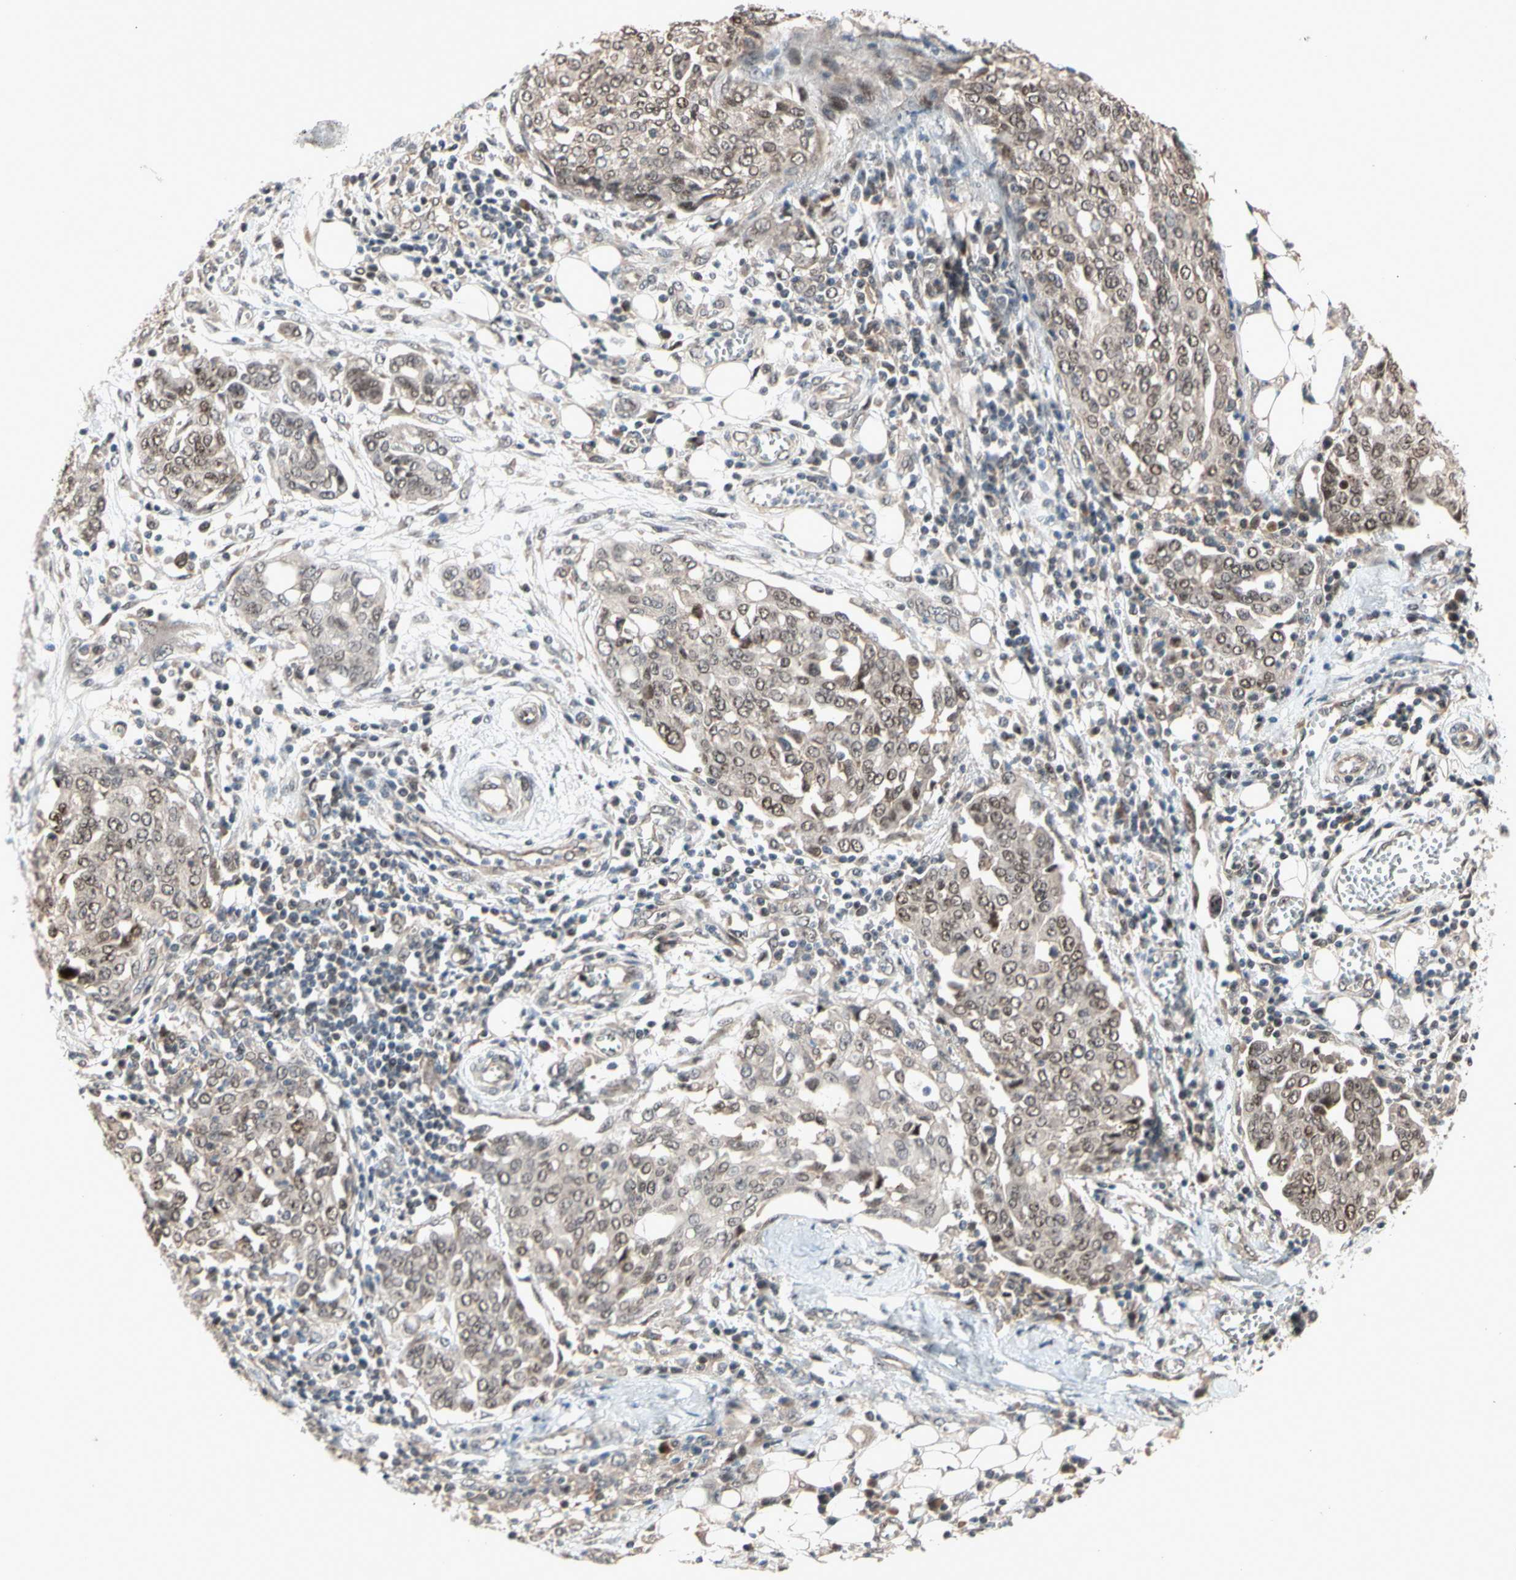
{"staining": {"intensity": "moderate", "quantity": ">75%", "location": "cytoplasmic/membranous,nuclear"}, "tissue": "ovarian cancer", "cell_type": "Tumor cells", "image_type": "cancer", "snomed": [{"axis": "morphology", "description": "Cystadenocarcinoma, serous, NOS"}, {"axis": "topography", "description": "Soft tissue"}, {"axis": "topography", "description": "Ovary"}], "caption": "Moderate cytoplasmic/membranous and nuclear expression is seen in approximately >75% of tumor cells in ovarian serous cystadenocarcinoma.", "gene": "NGEF", "patient": {"sex": "female", "age": 57}}